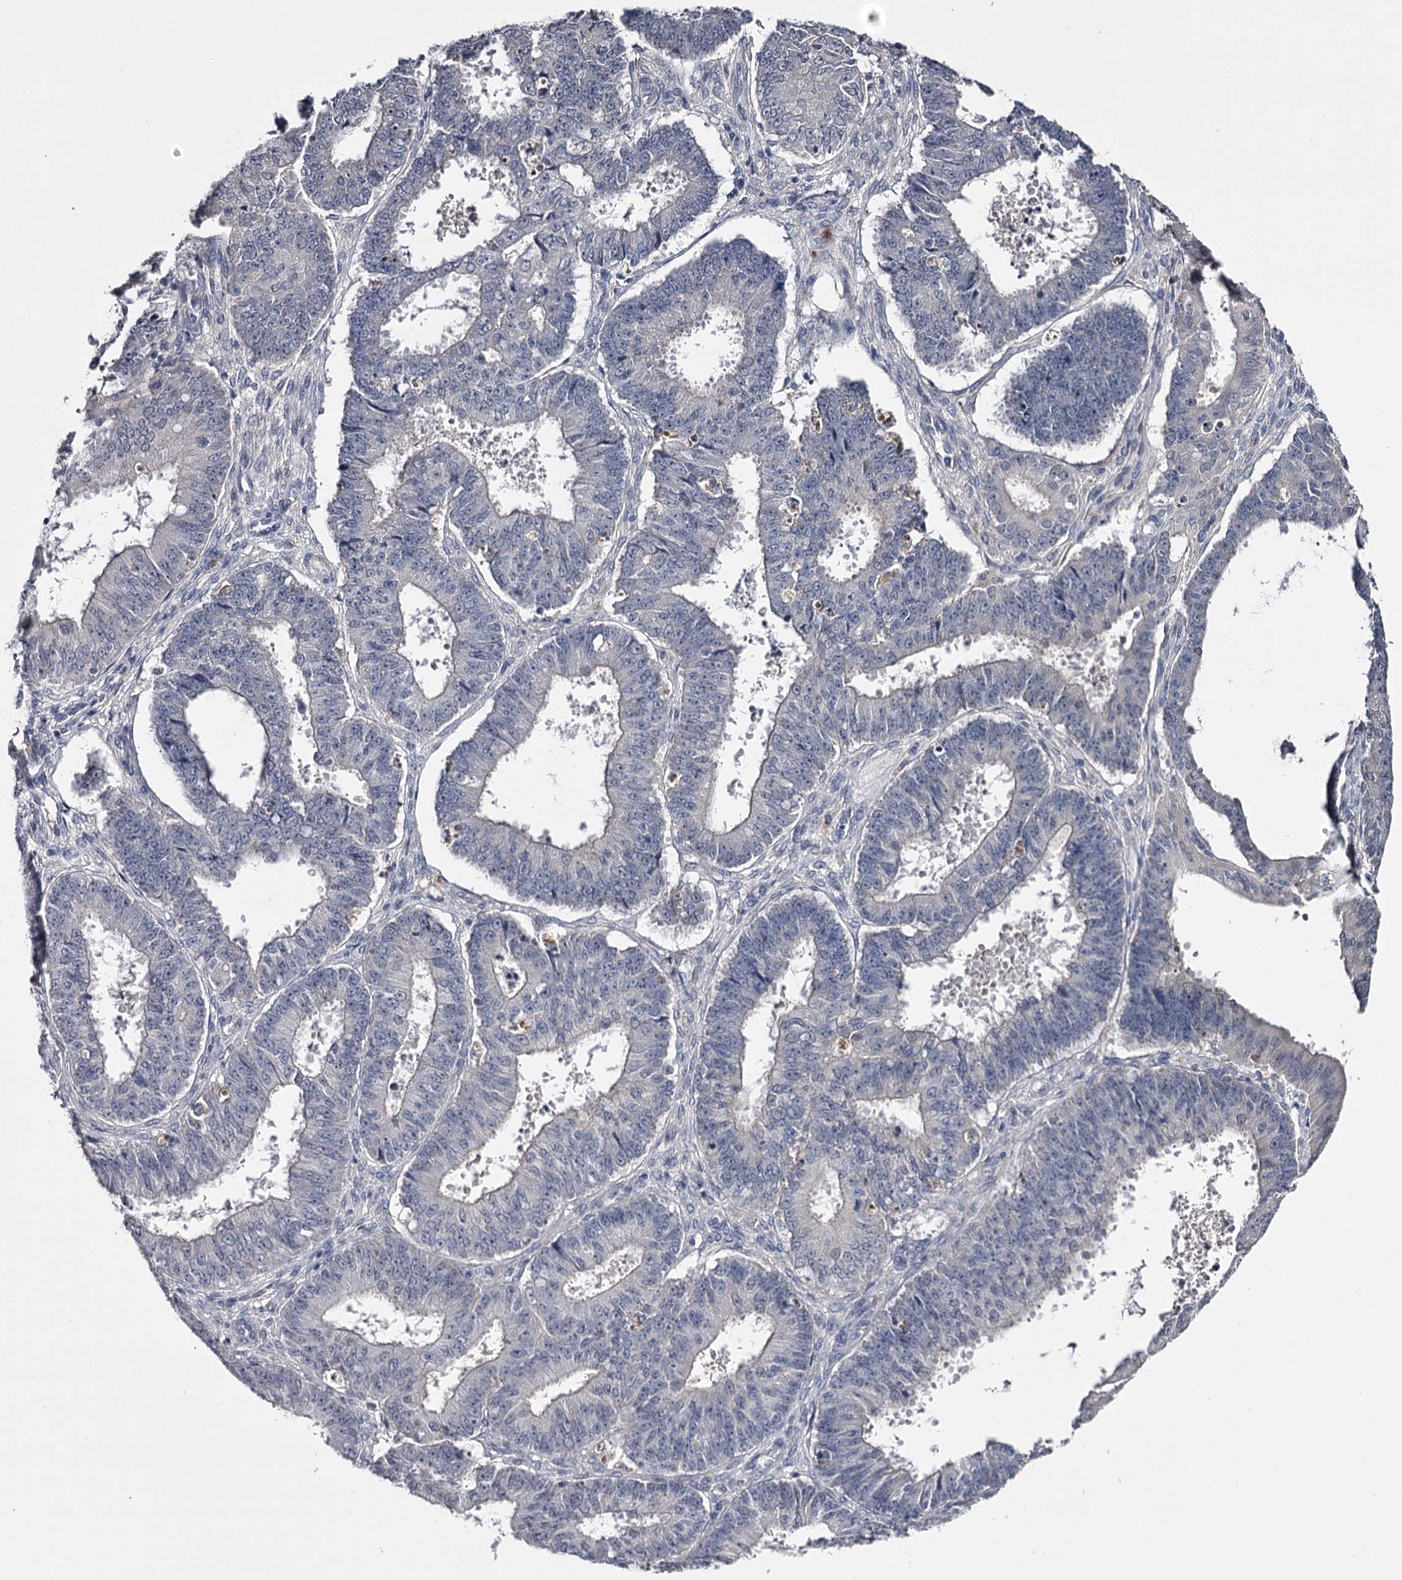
{"staining": {"intensity": "negative", "quantity": "none", "location": "none"}, "tissue": "ovarian cancer", "cell_type": "Tumor cells", "image_type": "cancer", "snomed": [{"axis": "morphology", "description": "Carcinoma, endometroid"}, {"axis": "topography", "description": "Appendix"}, {"axis": "topography", "description": "Ovary"}], "caption": "This is an IHC histopathology image of human ovarian cancer (endometroid carcinoma). There is no positivity in tumor cells.", "gene": "FDXACB1", "patient": {"sex": "female", "age": 42}}